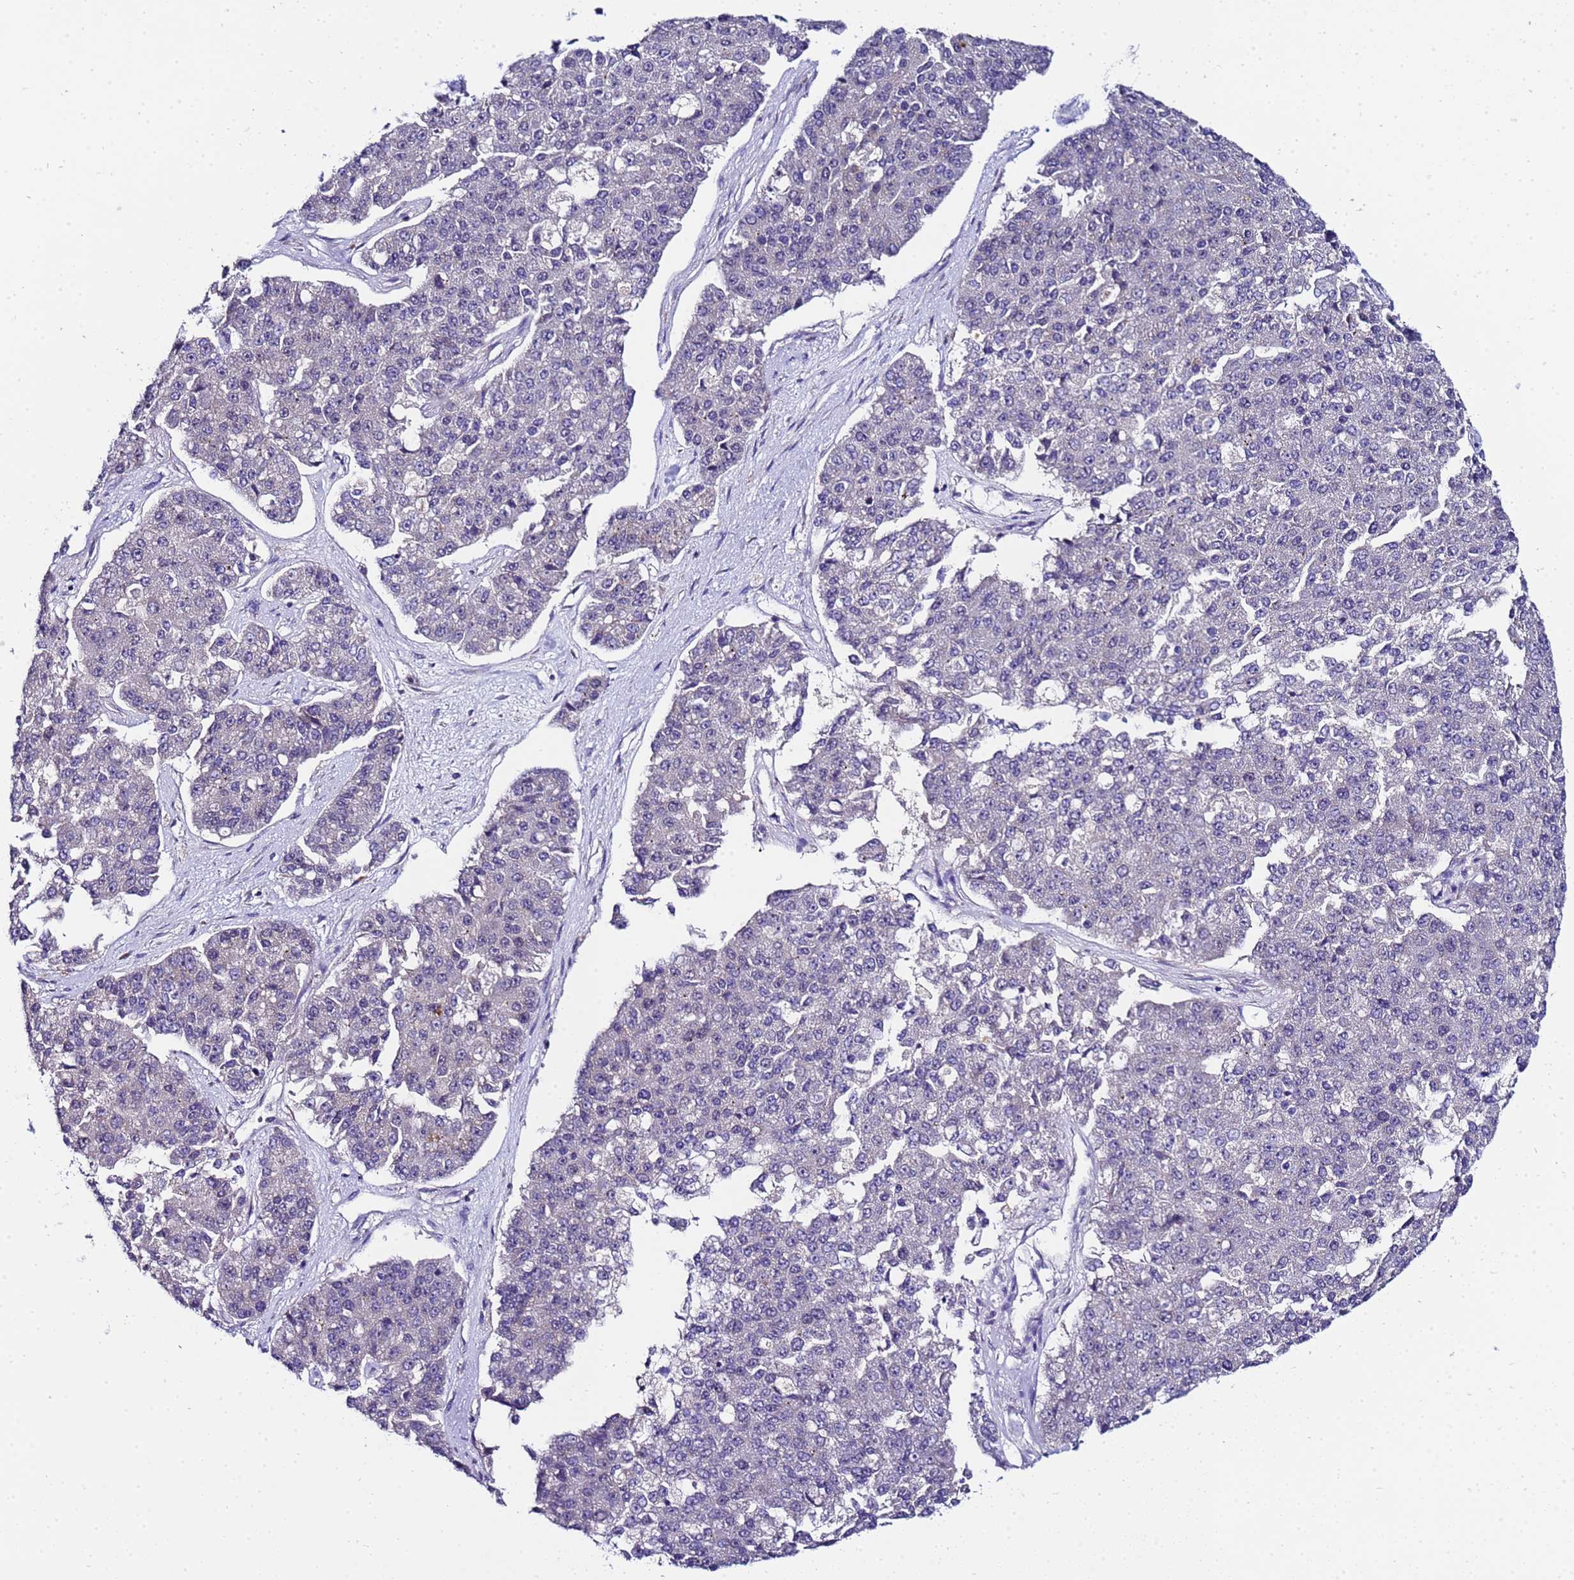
{"staining": {"intensity": "weak", "quantity": "25%-75%", "location": "cytoplasmic/membranous,nuclear"}, "tissue": "pancreatic cancer", "cell_type": "Tumor cells", "image_type": "cancer", "snomed": [{"axis": "morphology", "description": "Adenocarcinoma, NOS"}, {"axis": "topography", "description": "Pancreas"}], "caption": "High-power microscopy captured an IHC micrograph of pancreatic cancer (adenocarcinoma), revealing weak cytoplasmic/membranous and nuclear expression in approximately 25%-75% of tumor cells.", "gene": "C19orf47", "patient": {"sex": "male", "age": 50}}